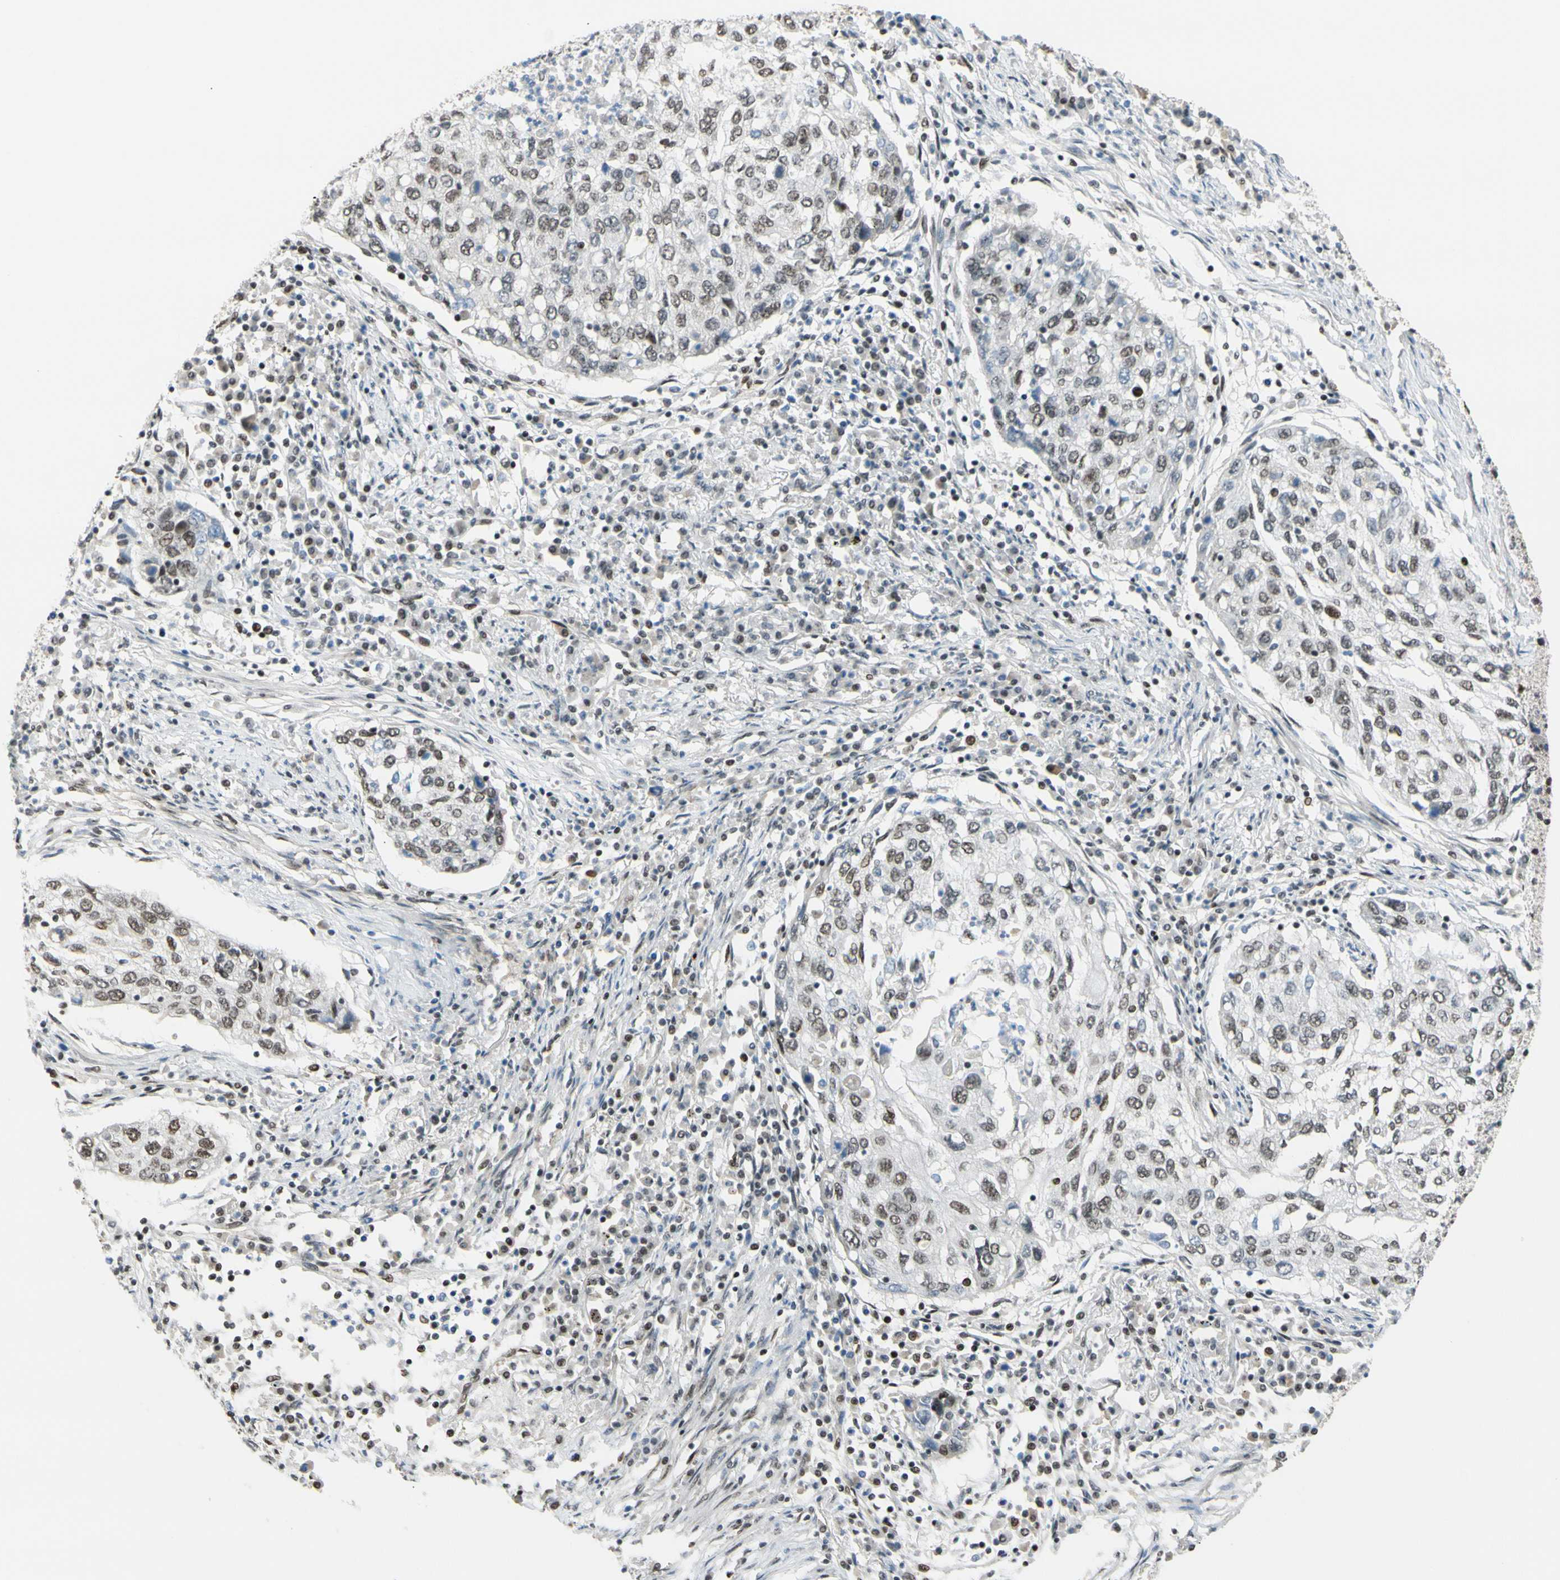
{"staining": {"intensity": "weak", "quantity": ">75%", "location": "nuclear"}, "tissue": "lung cancer", "cell_type": "Tumor cells", "image_type": "cancer", "snomed": [{"axis": "morphology", "description": "Squamous cell carcinoma, NOS"}, {"axis": "topography", "description": "Lung"}], "caption": "This image displays lung cancer stained with IHC to label a protein in brown. The nuclear of tumor cells show weak positivity for the protein. Nuclei are counter-stained blue.", "gene": "SUFU", "patient": {"sex": "female", "age": 63}}